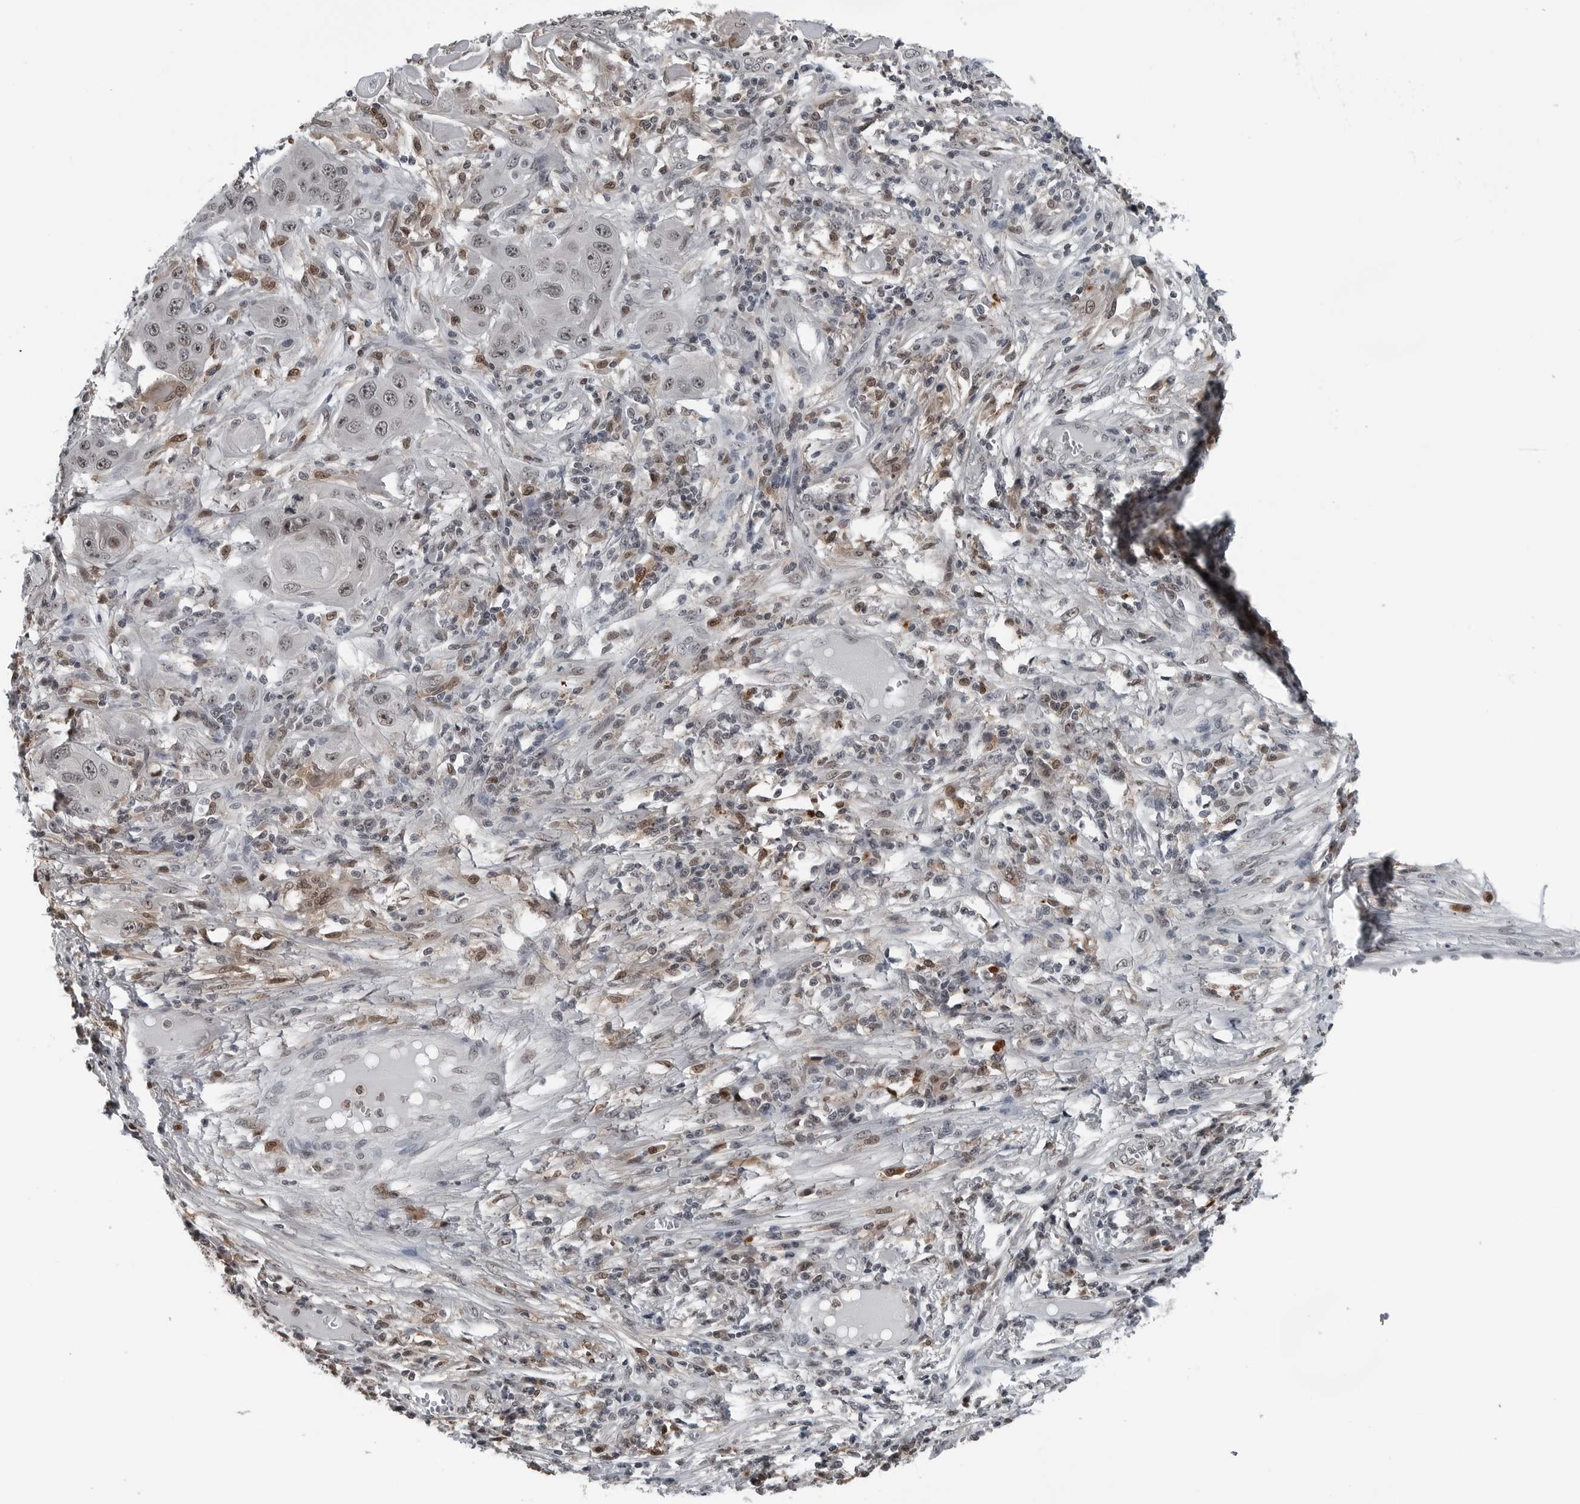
{"staining": {"intensity": "weak", "quantity": "25%-75%", "location": "nuclear"}, "tissue": "skin cancer", "cell_type": "Tumor cells", "image_type": "cancer", "snomed": [{"axis": "morphology", "description": "Squamous cell carcinoma, NOS"}, {"axis": "topography", "description": "Skin"}], "caption": "The histopathology image reveals immunohistochemical staining of skin cancer (squamous cell carcinoma). There is weak nuclear positivity is seen in about 25%-75% of tumor cells. (Brightfield microscopy of DAB IHC at high magnification).", "gene": "AKR1A1", "patient": {"sex": "male", "age": 55}}